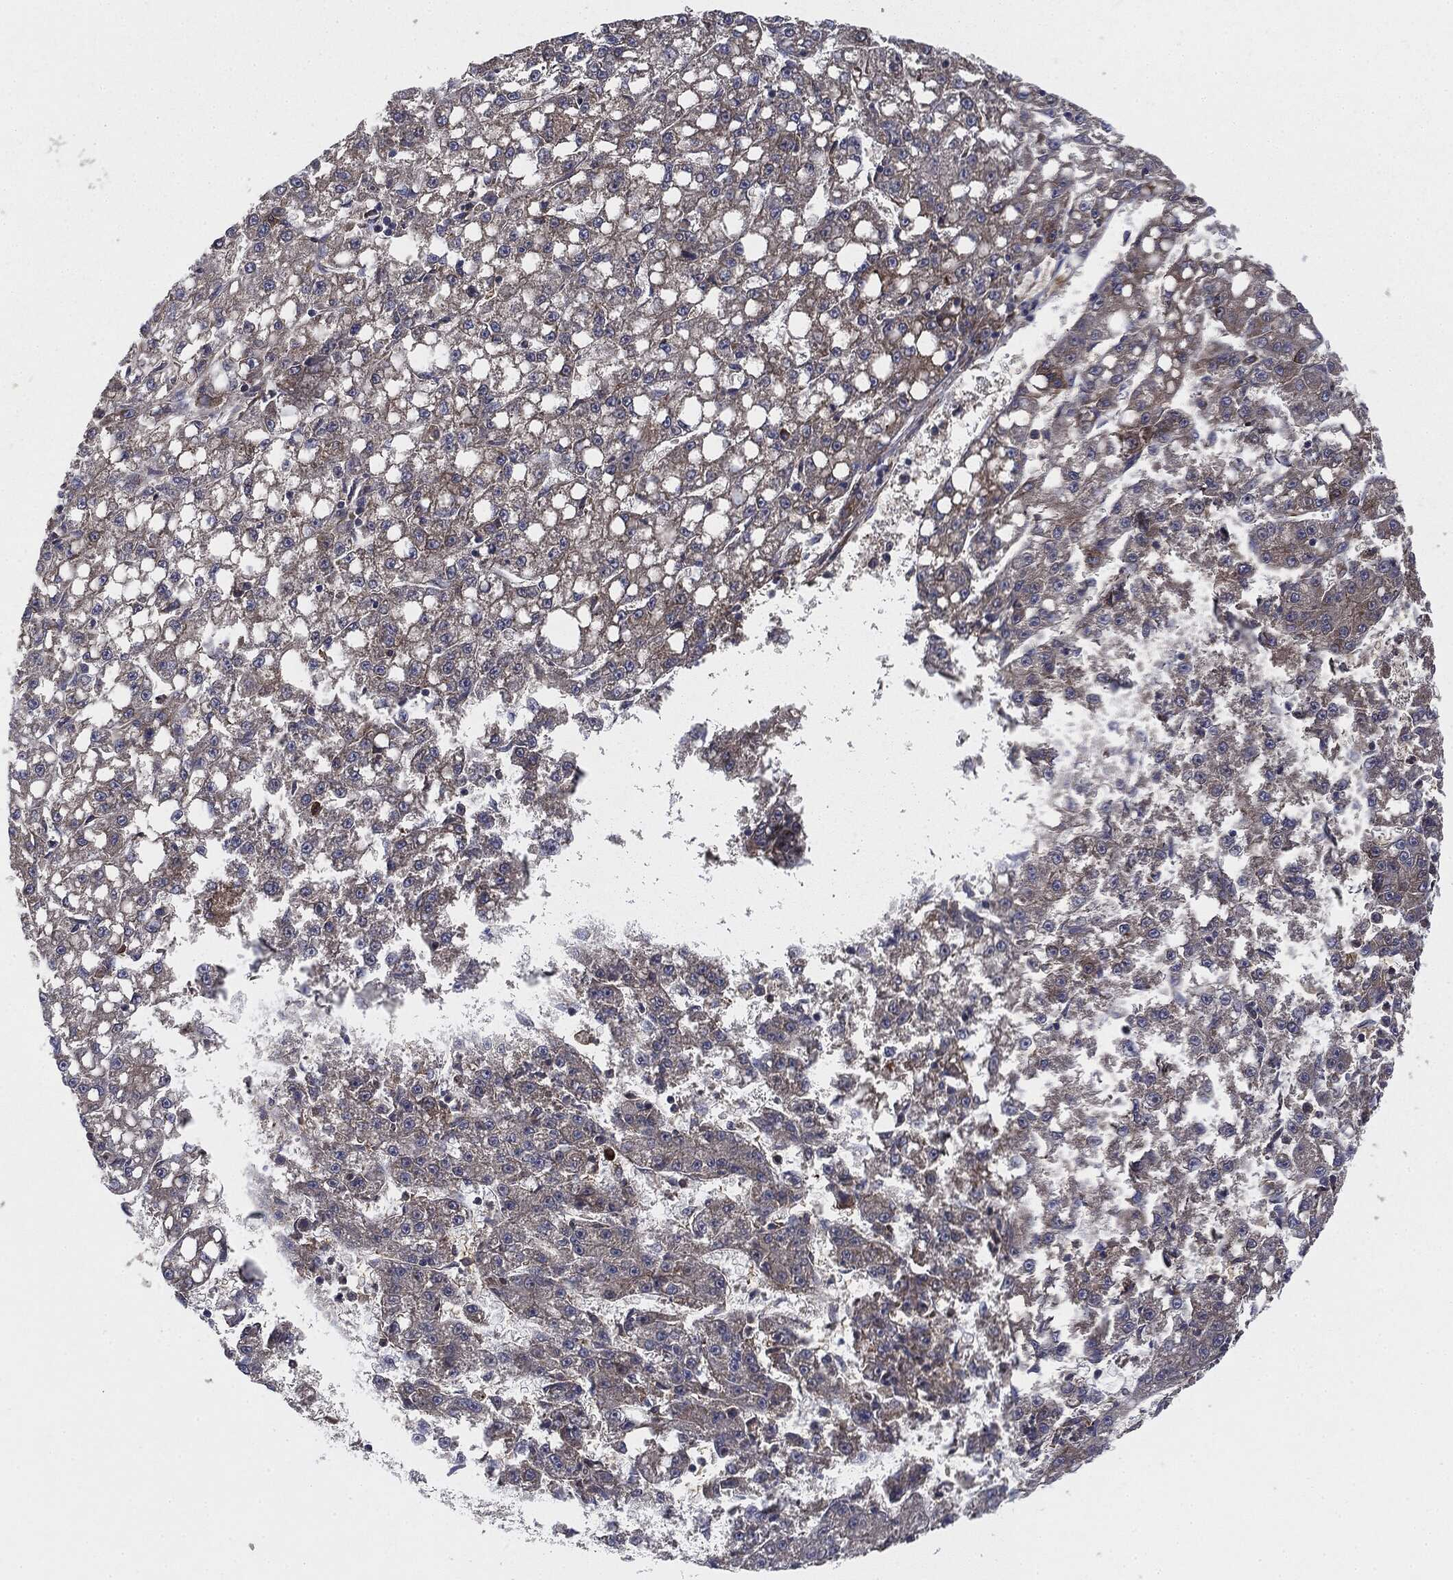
{"staining": {"intensity": "weak", "quantity": "<25%", "location": "cytoplasmic/membranous"}, "tissue": "liver cancer", "cell_type": "Tumor cells", "image_type": "cancer", "snomed": [{"axis": "morphology", "description": "Carcinoma, Hepatocellular, NOS"}, {"axis": "topography", "description": "Liver"}], "caption": "The micrograph demonstrates no staining of tumor cells in liver cancer.", "gene": "EIF2AK2", "patient": {"sex": "female", "age": 65}}